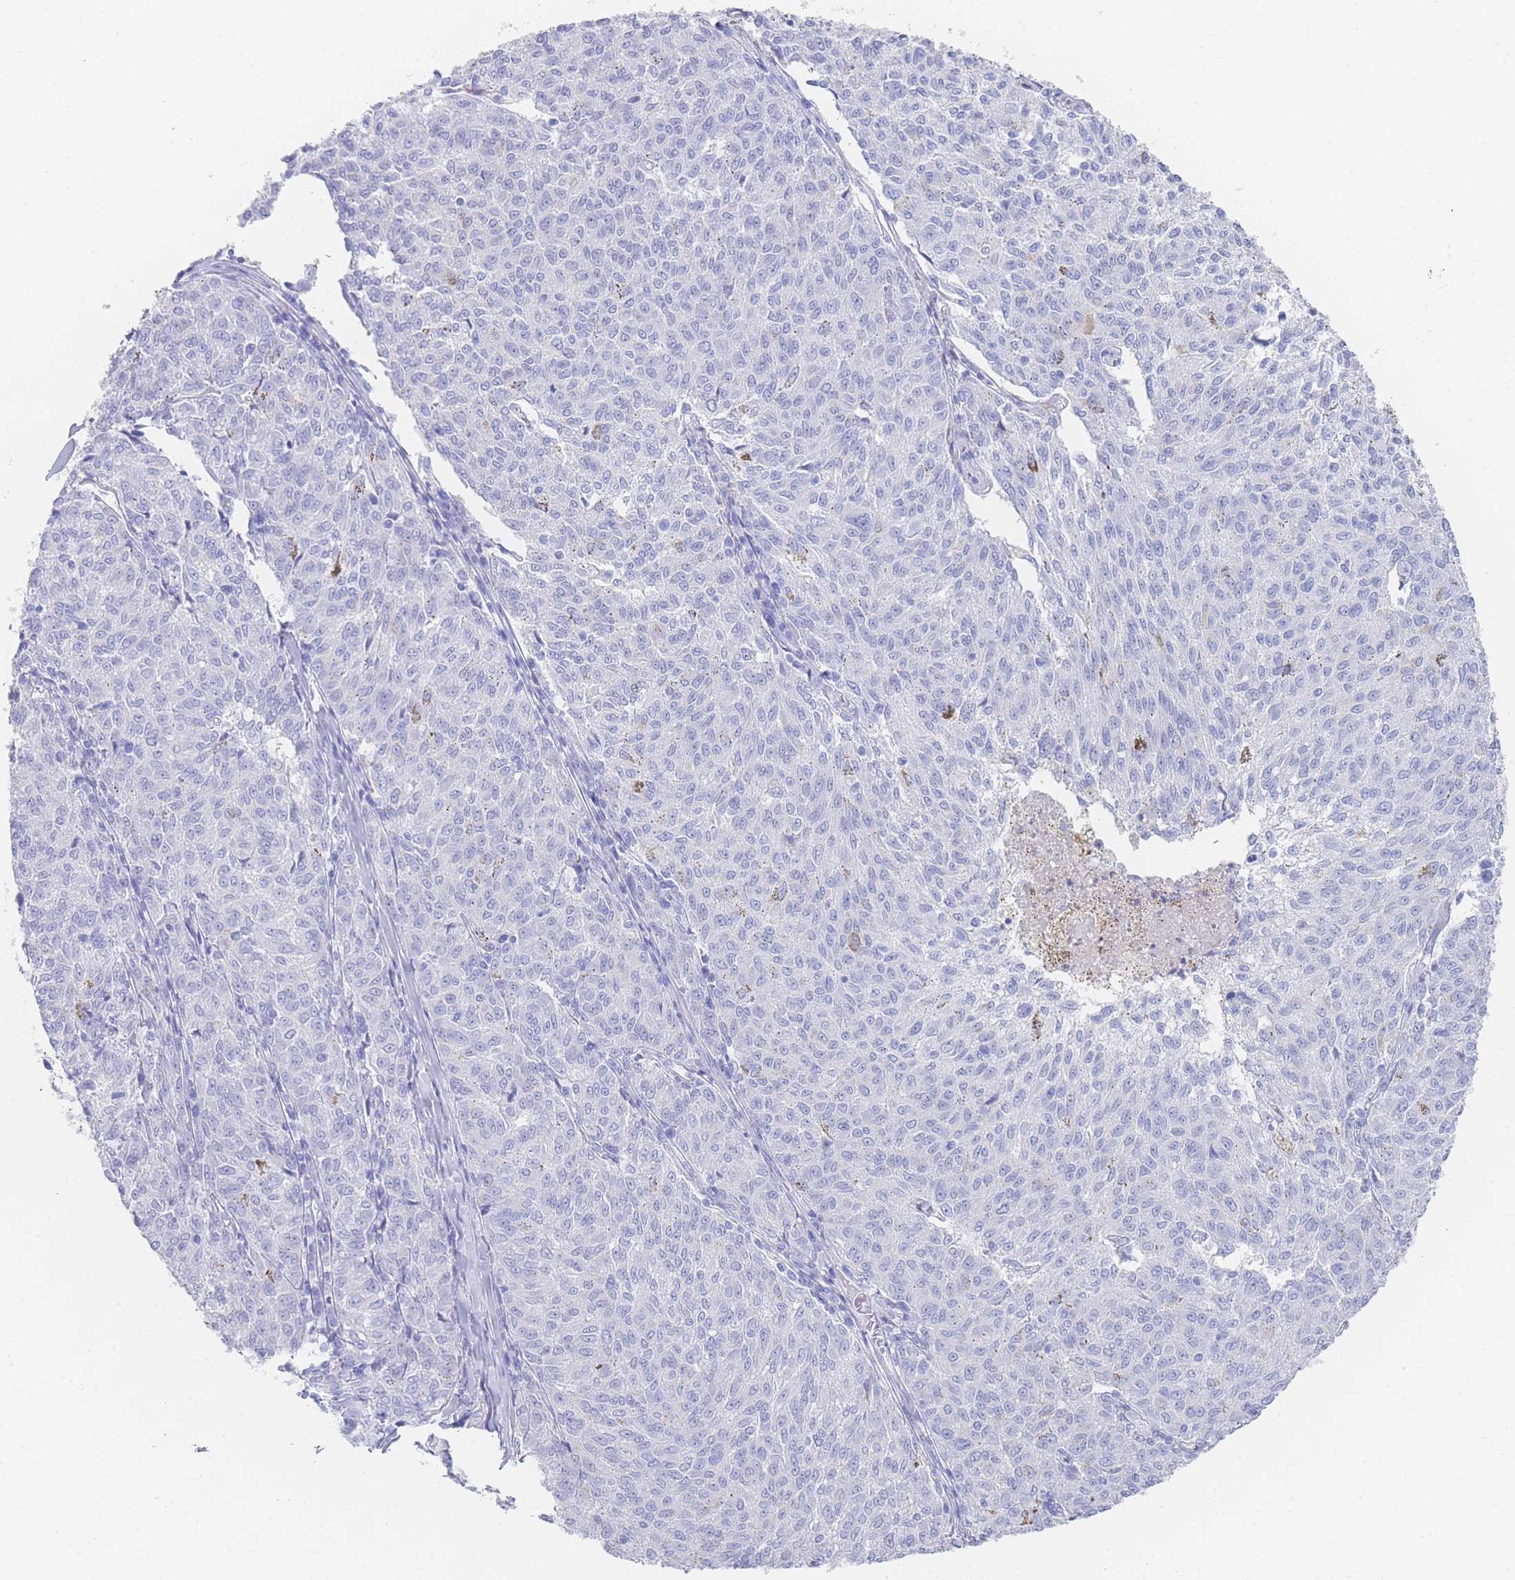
{"staining": {"intensity": "negative", "quantity": "none", "location": "none"}, "tissue": "melanoma", "cell_type": "Tumor cells", "image_type": "cancer", "snomed": [{"axis": "morphology", "description": "Malignant melanoma, NOS"}, {"axis": "topography", "description": "Skin"}], "caption": "Micrograph shows no protein expression in tumor cells of melanoma tissue. (DAB immunohistochemistry, high magnification).", "gene": "LRRC37A", "patient": {"sex": "female", "age": 72}}